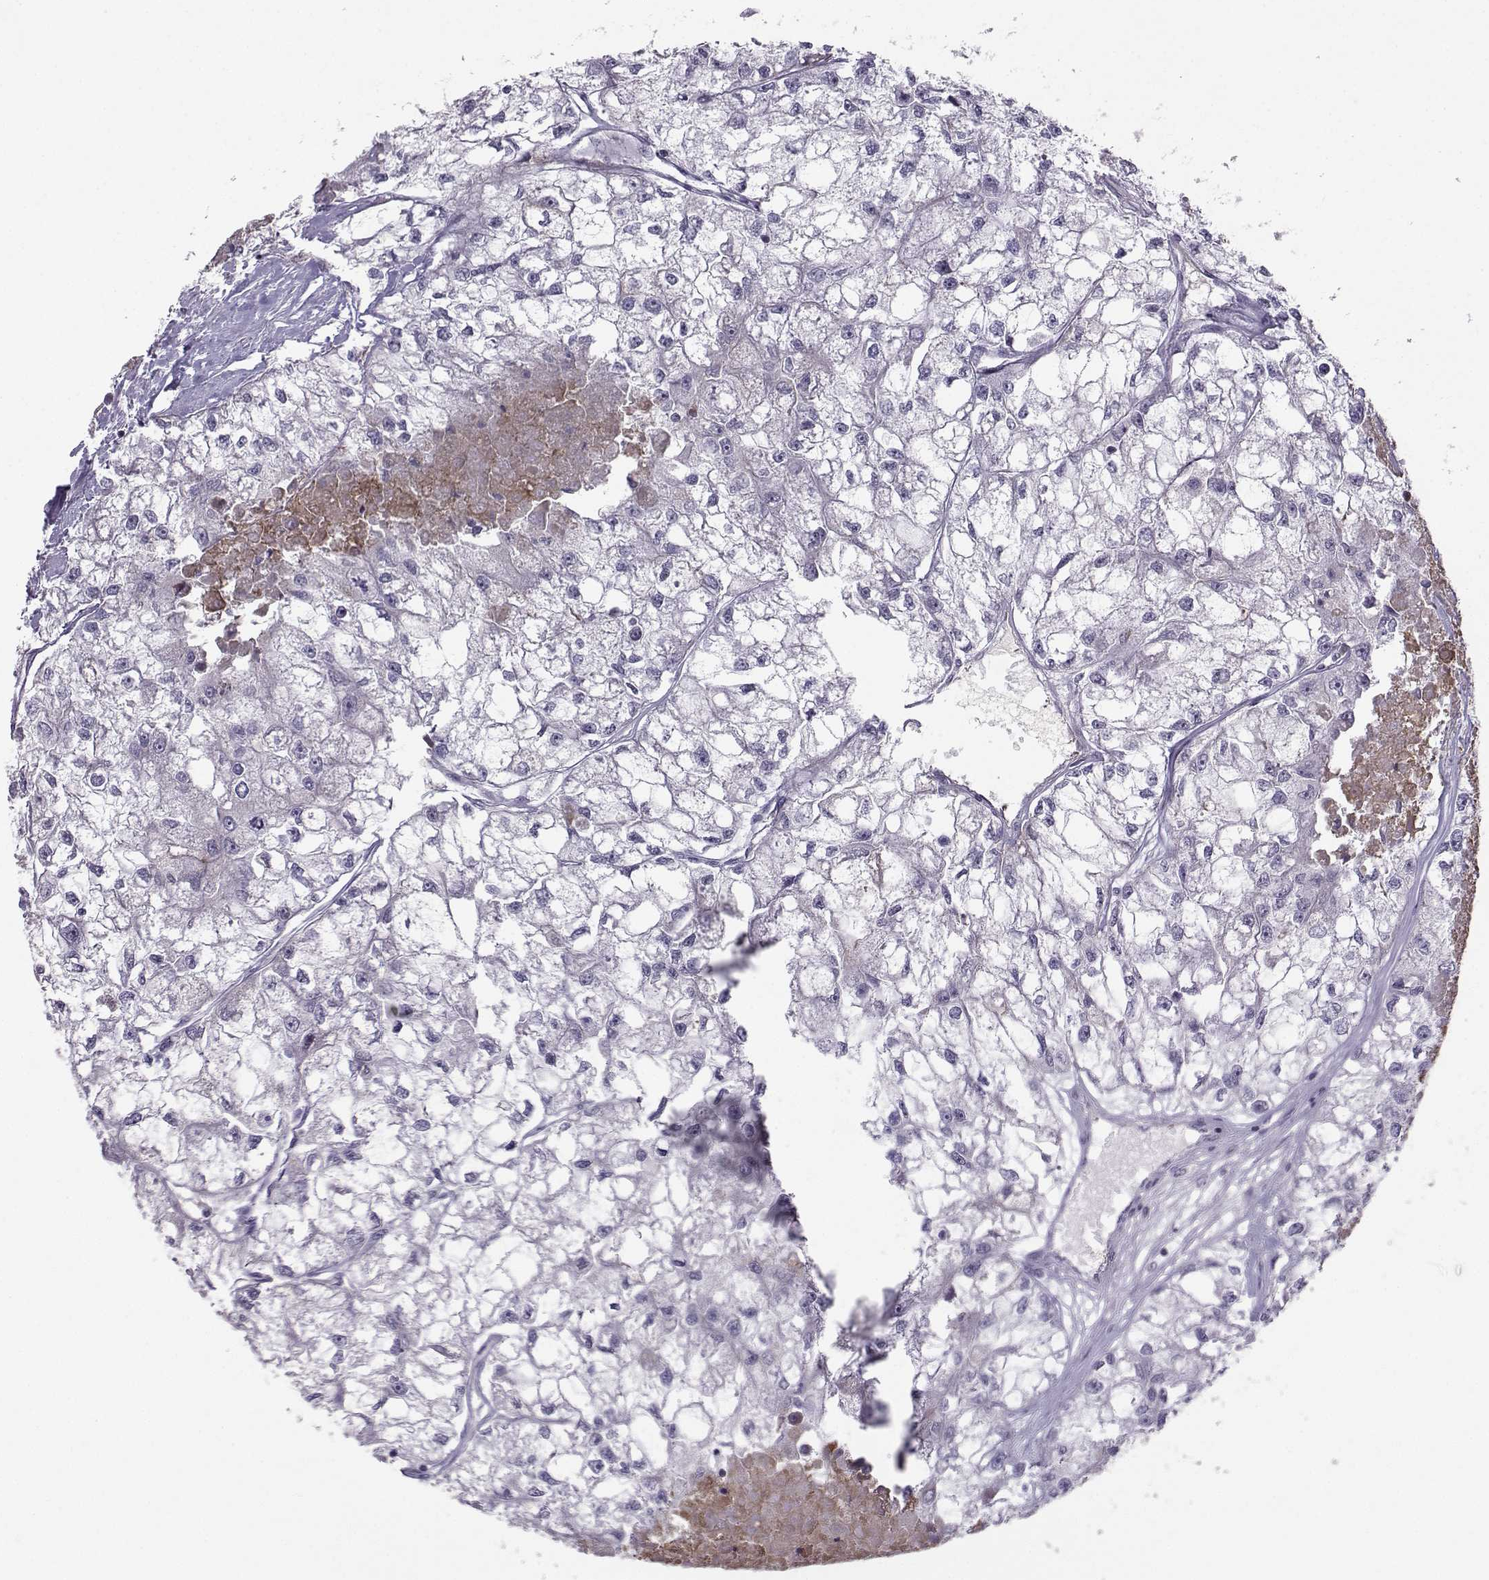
{"staining": {"intensity": "negative", "quantity": "none", "location": "none"}, "tissue": "renal cancer", "cell_type": "Tumor cells", "image_type": "cancer", "snomed": [{"axis": "morphology", "description": "Adenocarcinoma, NOS"}, {"axis": "topography", "description": "Kidney"}], "caption": "This is an IHC histopathology image of human renal cancer. There is no expression in tumor cells.", "gene": "LHX1", "patient": {"sex": "male", "age": 56}}